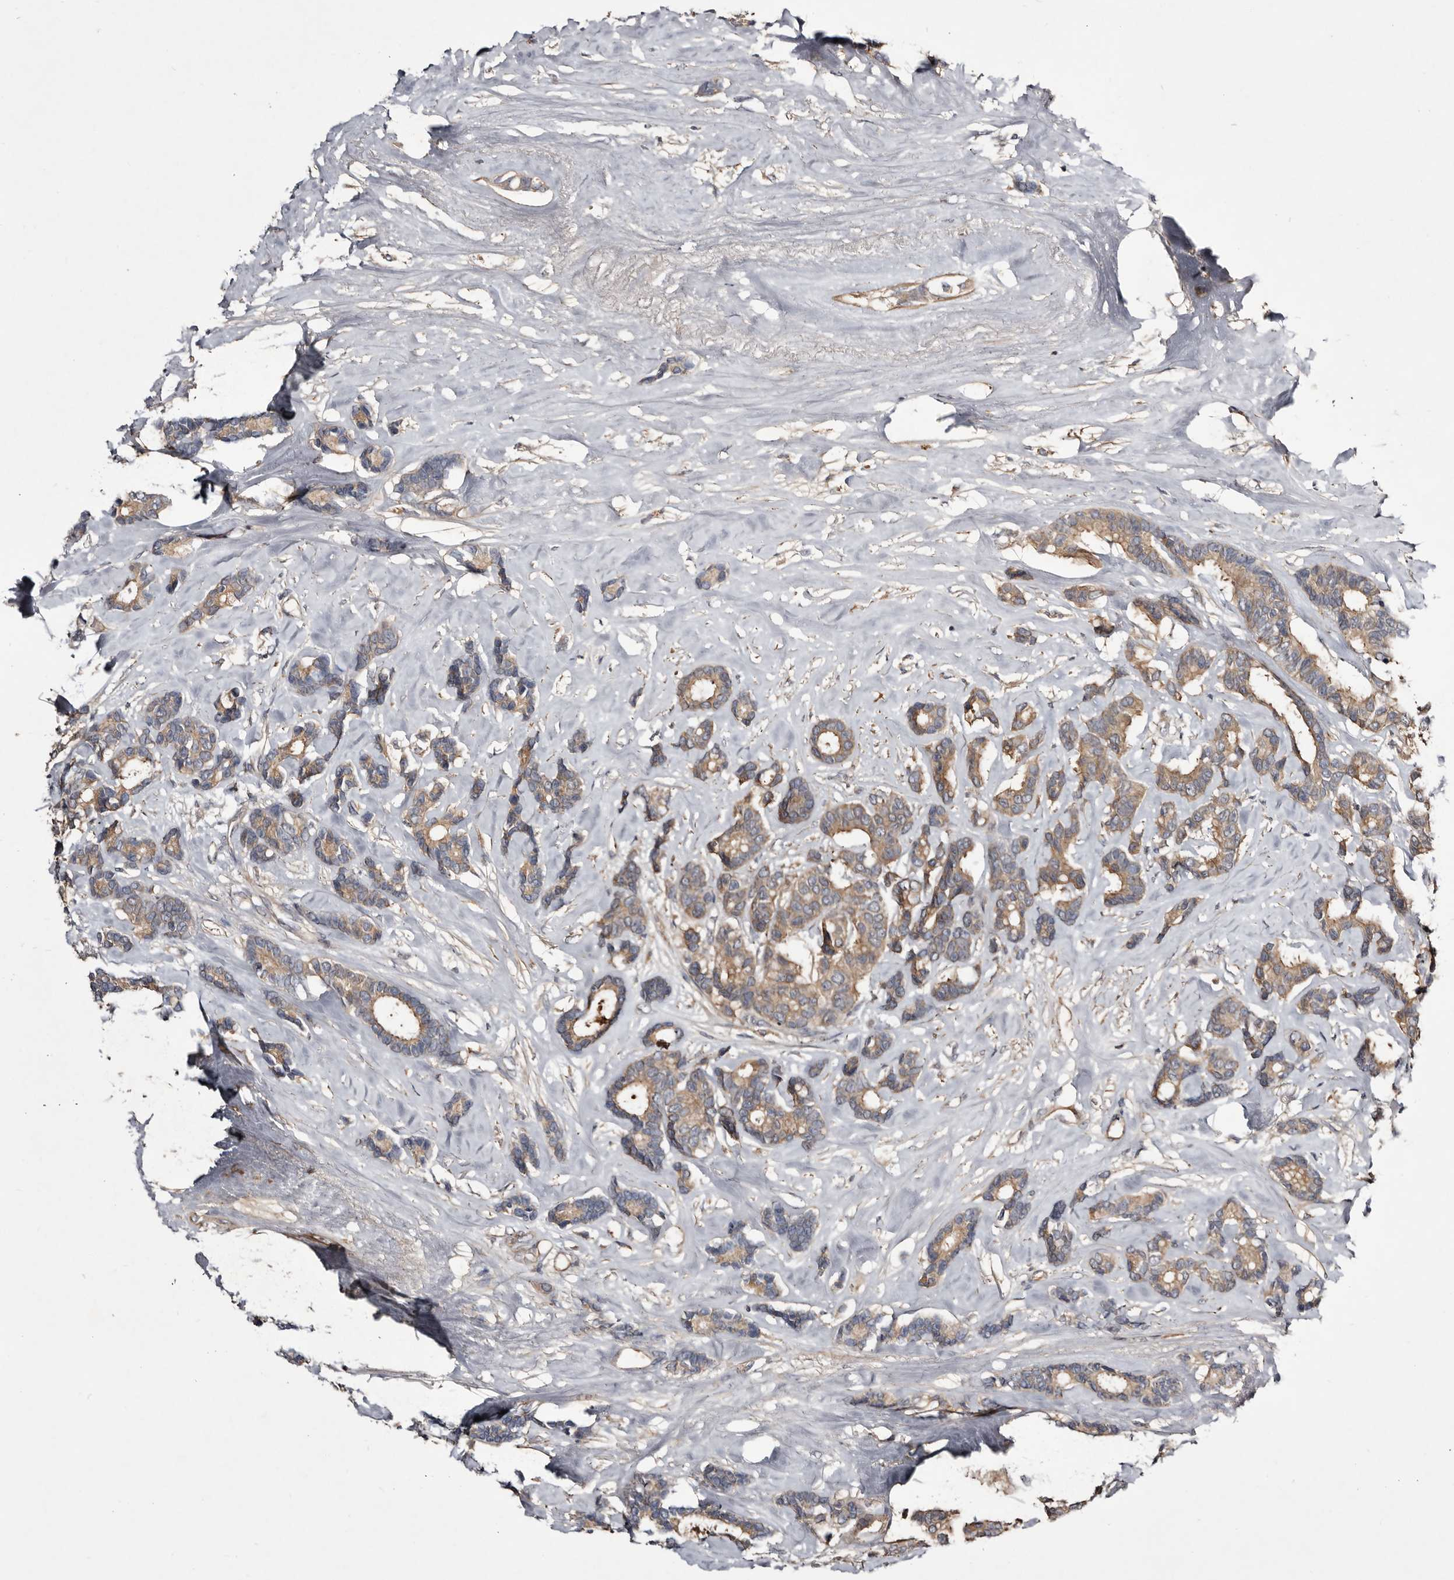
{"staining": {"intensity": "moderate", "quantity": ">75%", "location": "cytoplasmic/membranous"}, "tissue": "breast cancer", "cell_type": "Tumor cells", "image_type": "cancer", "snomed": [{"axis": "morphology", "description": "Duct carcinoma"}, {"axis": "topography", "description": "Breast"}], "caption": "Tumor cells exhibit moderate cytoplasmic/membranous staining in approximately >75% of cells in breast cancer (invasive ductal carcinoma).", "gene": "TTC39A", "patient": {"sex": "female", "age": 87}}